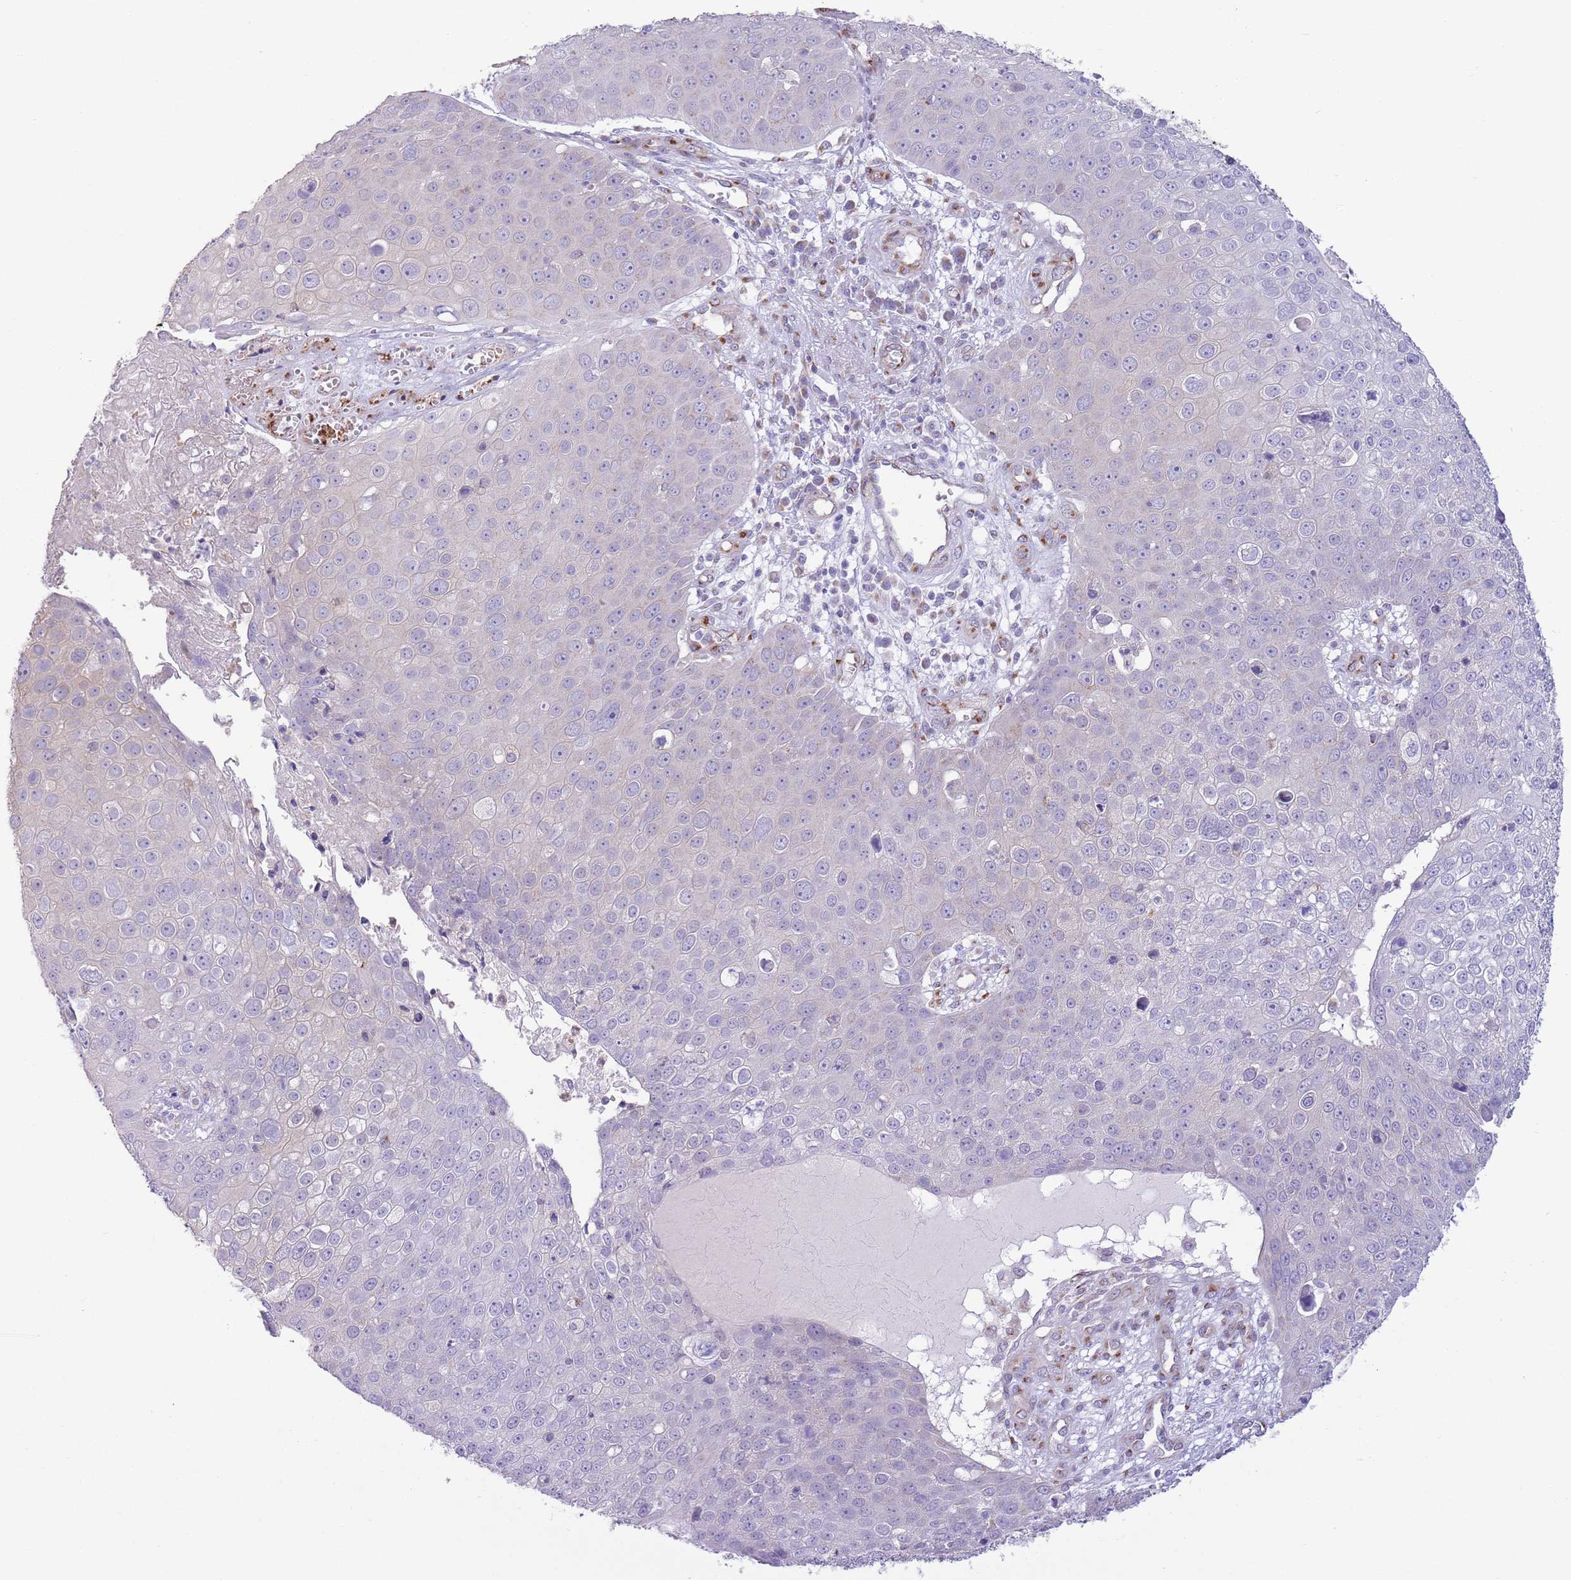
{"staining": {"intensity": "negative", "quantity": "none", "location": "none"}, "tissue": "skin cancer", "cell_type": "Tumor cells", "image_type": "cancer", "snomed": [{"axis": "morphology", "description": "Squamous cell carcinoma, NOS"}, {"axis": "topography", "description": "Skin"}], "caption": "A micrograph of squamous cell carcinoma (skin) stained for a protein displays no brown staining in tumor cells.", "gene": "C20orf96", "patient": {"sex": "male", "age": 71}}